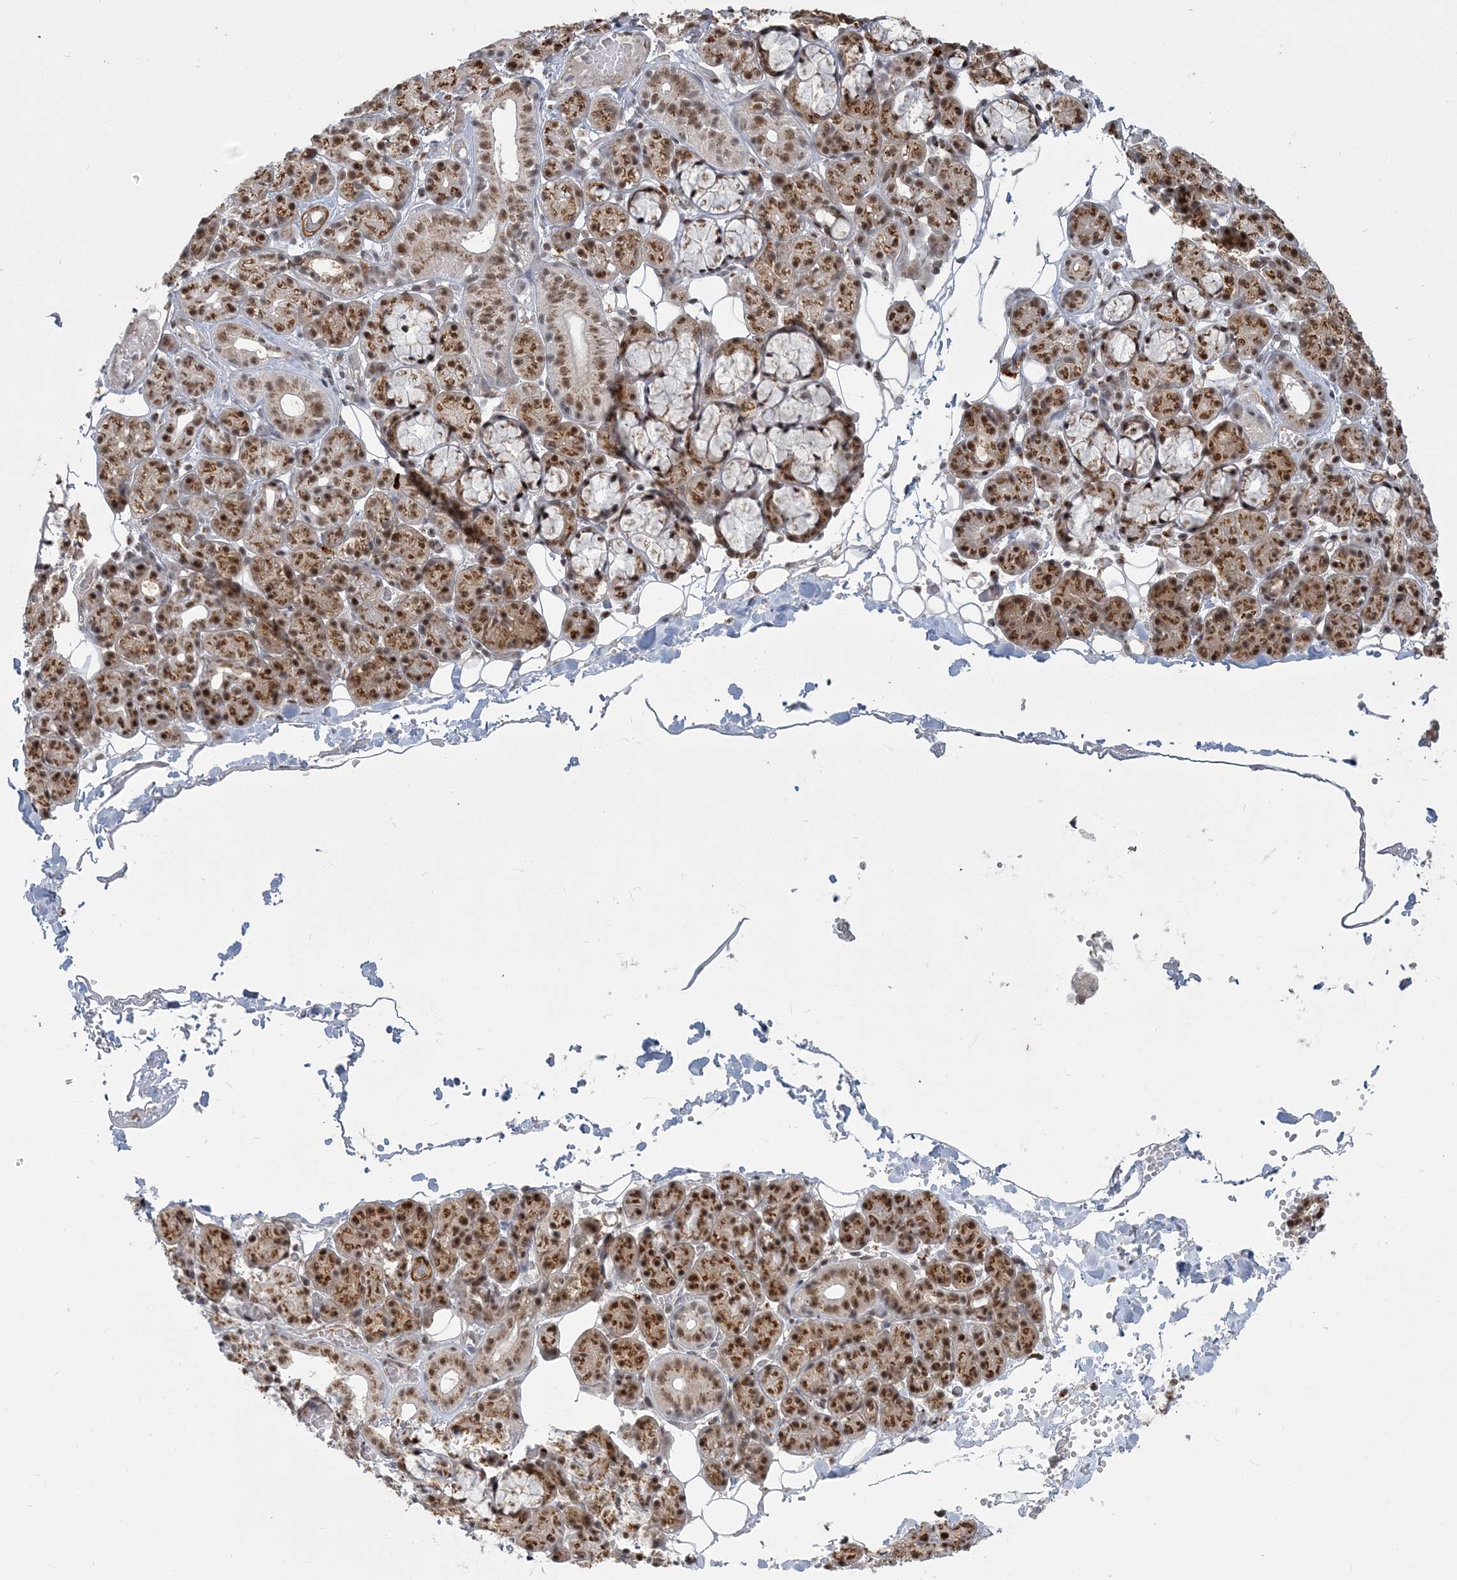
{"staining": {"intensity": "moderate", "quantity": ">75%", "location": "cytoplasmic/membranous,nuclear"}, "tissue": "salivary gland", "cell_type": "Glandular cells", "image_type": "normal", "snomed": [{"axis": "morphology", "description": "Normal tissue, NOS"}, {"axis": "topography", "description": "Salivary gland"}], "caption": "This photomicrograph reveals benign salivary gland stained with immunohistochemistry (IHC) to label a protein in brown. The cytoplasmic/membranous,nuclear of glandular cells show moderate positivity for the protein. Nuclei are counter-stained blue.", "gene": "PLRG1", "patient": {"sex": "male", "age": 63}}